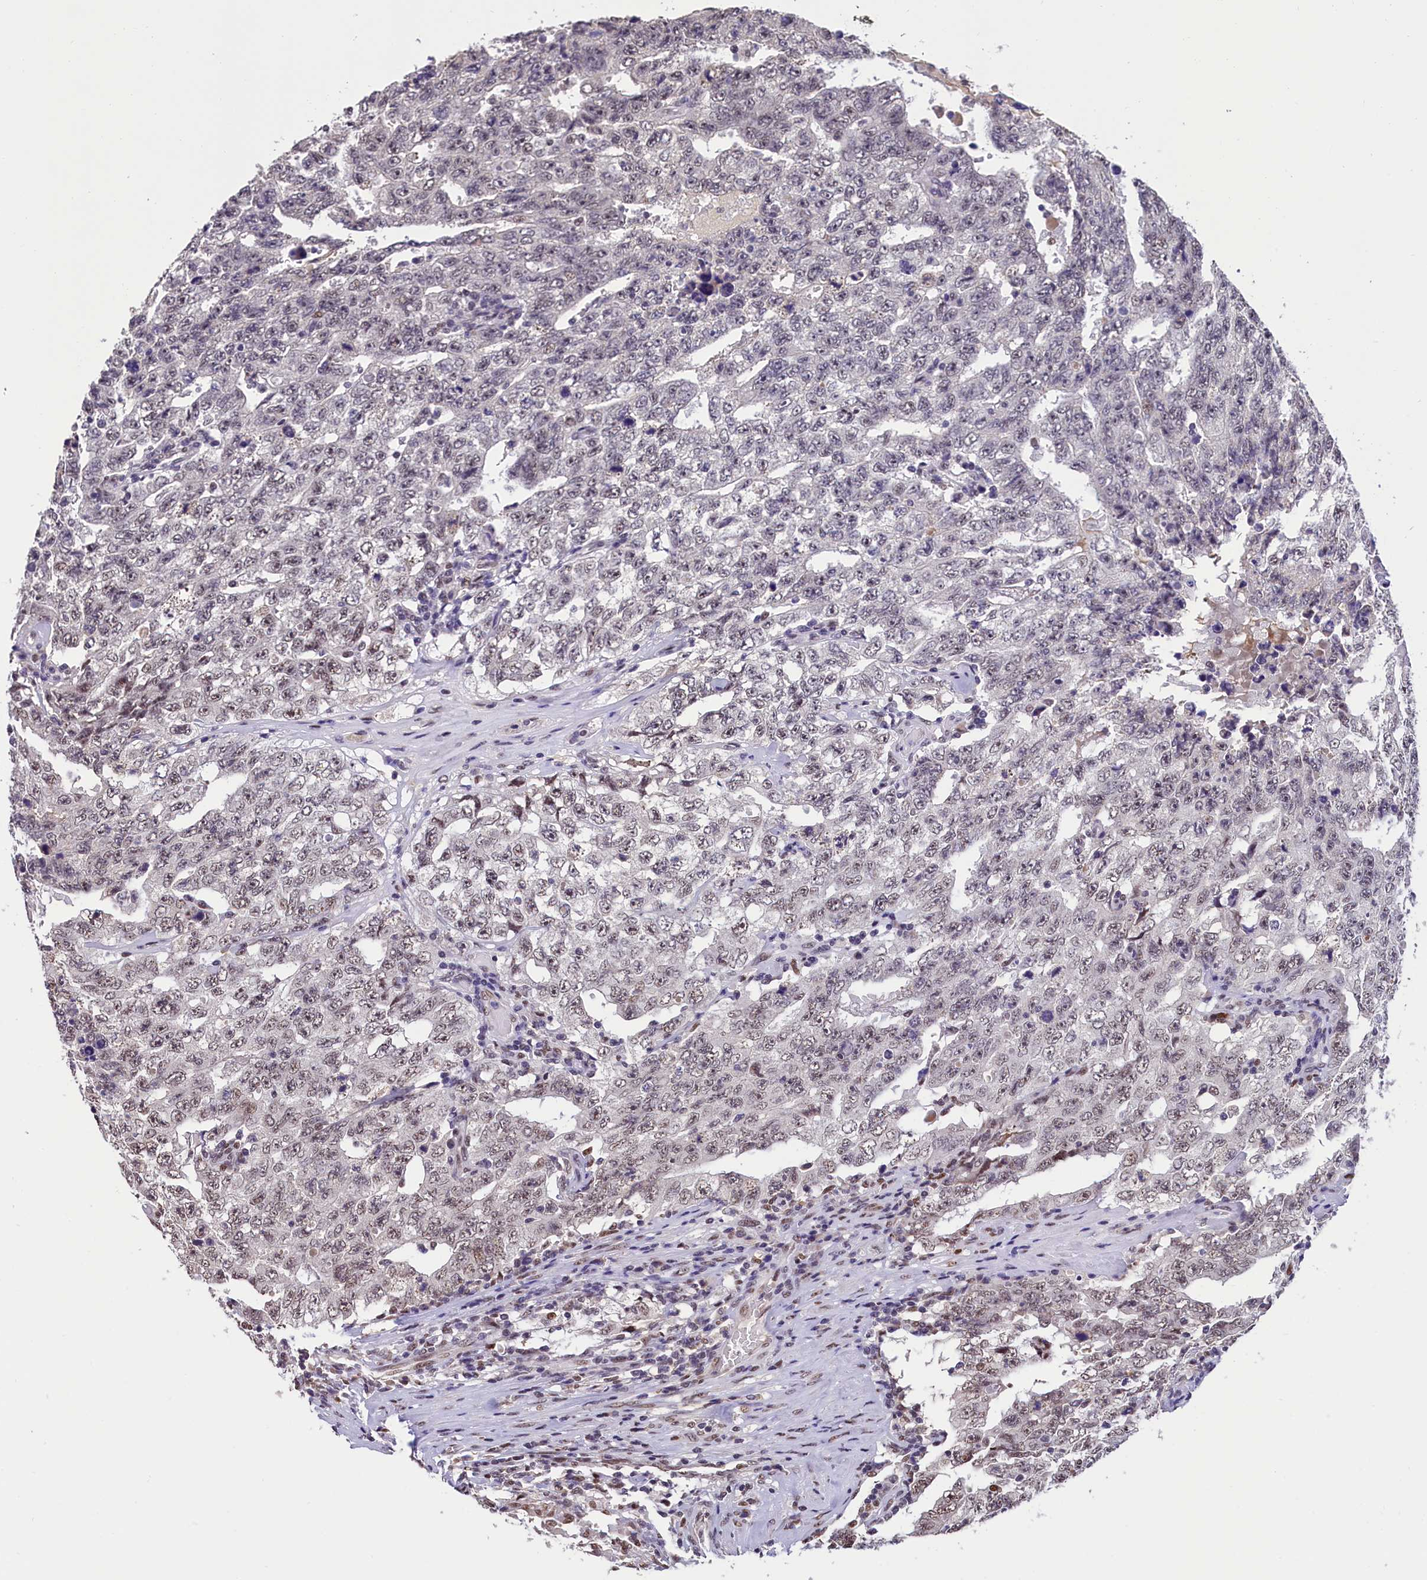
{"staining": {"intensity": "weak", "quantity": "25%-75%", "location": "nuclear"}, "tissue": "testis cancer", "cell_type": "Tumor cells", "image_type": "cancer", "snomed": [{"axis": "morphology", "description": "Carcinoma, Embryonal, NOS"}, {"axis": "topography", "description": "Testis"}], "caption": "This is a photomicrograph of IHC staining of testis cancer (embryonal carcinoma), which shows weak positivity in the nuclear of tumor cells.", "gene": "HECTD4", "patient": {"sex": "male", "age": 26}}